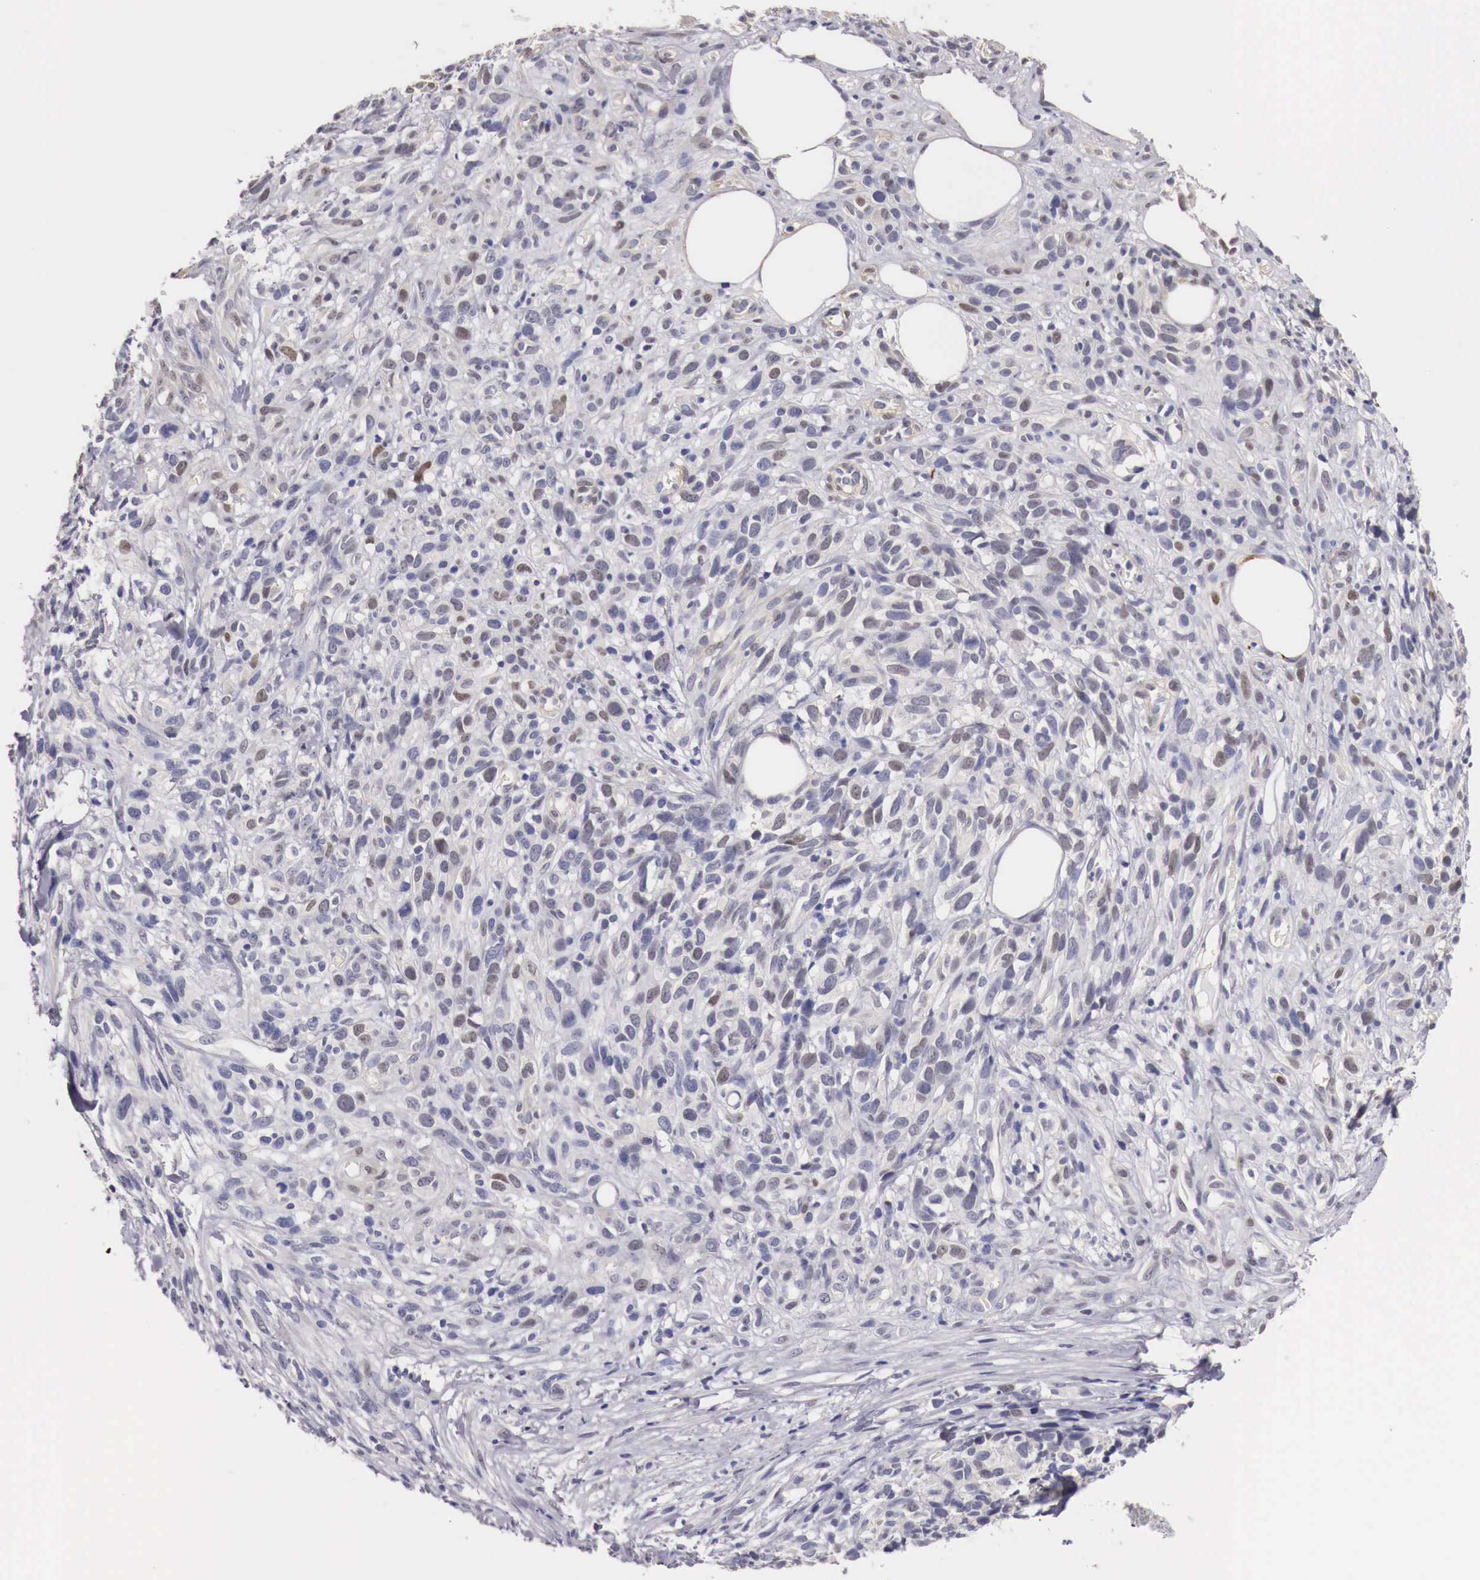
{"staining": {"intensity": "weak", "quantity": "<25%", "location": "nuclear"}, "tissue": "melanoma", "cell_type": "Tumor cells", "image_type": "cancer", "snomed": [{"axis": "morphology", "description": "Malignant melanoma, NOS"}, {"axis": "topography", "description": "Skin"}], "caption": "This is an immunohistochemistry micrograph of malignant melanoma. There is no staining in tumor cells.", "gene": "ENOX2", "patient": {"sex": "female", "age": 85}}